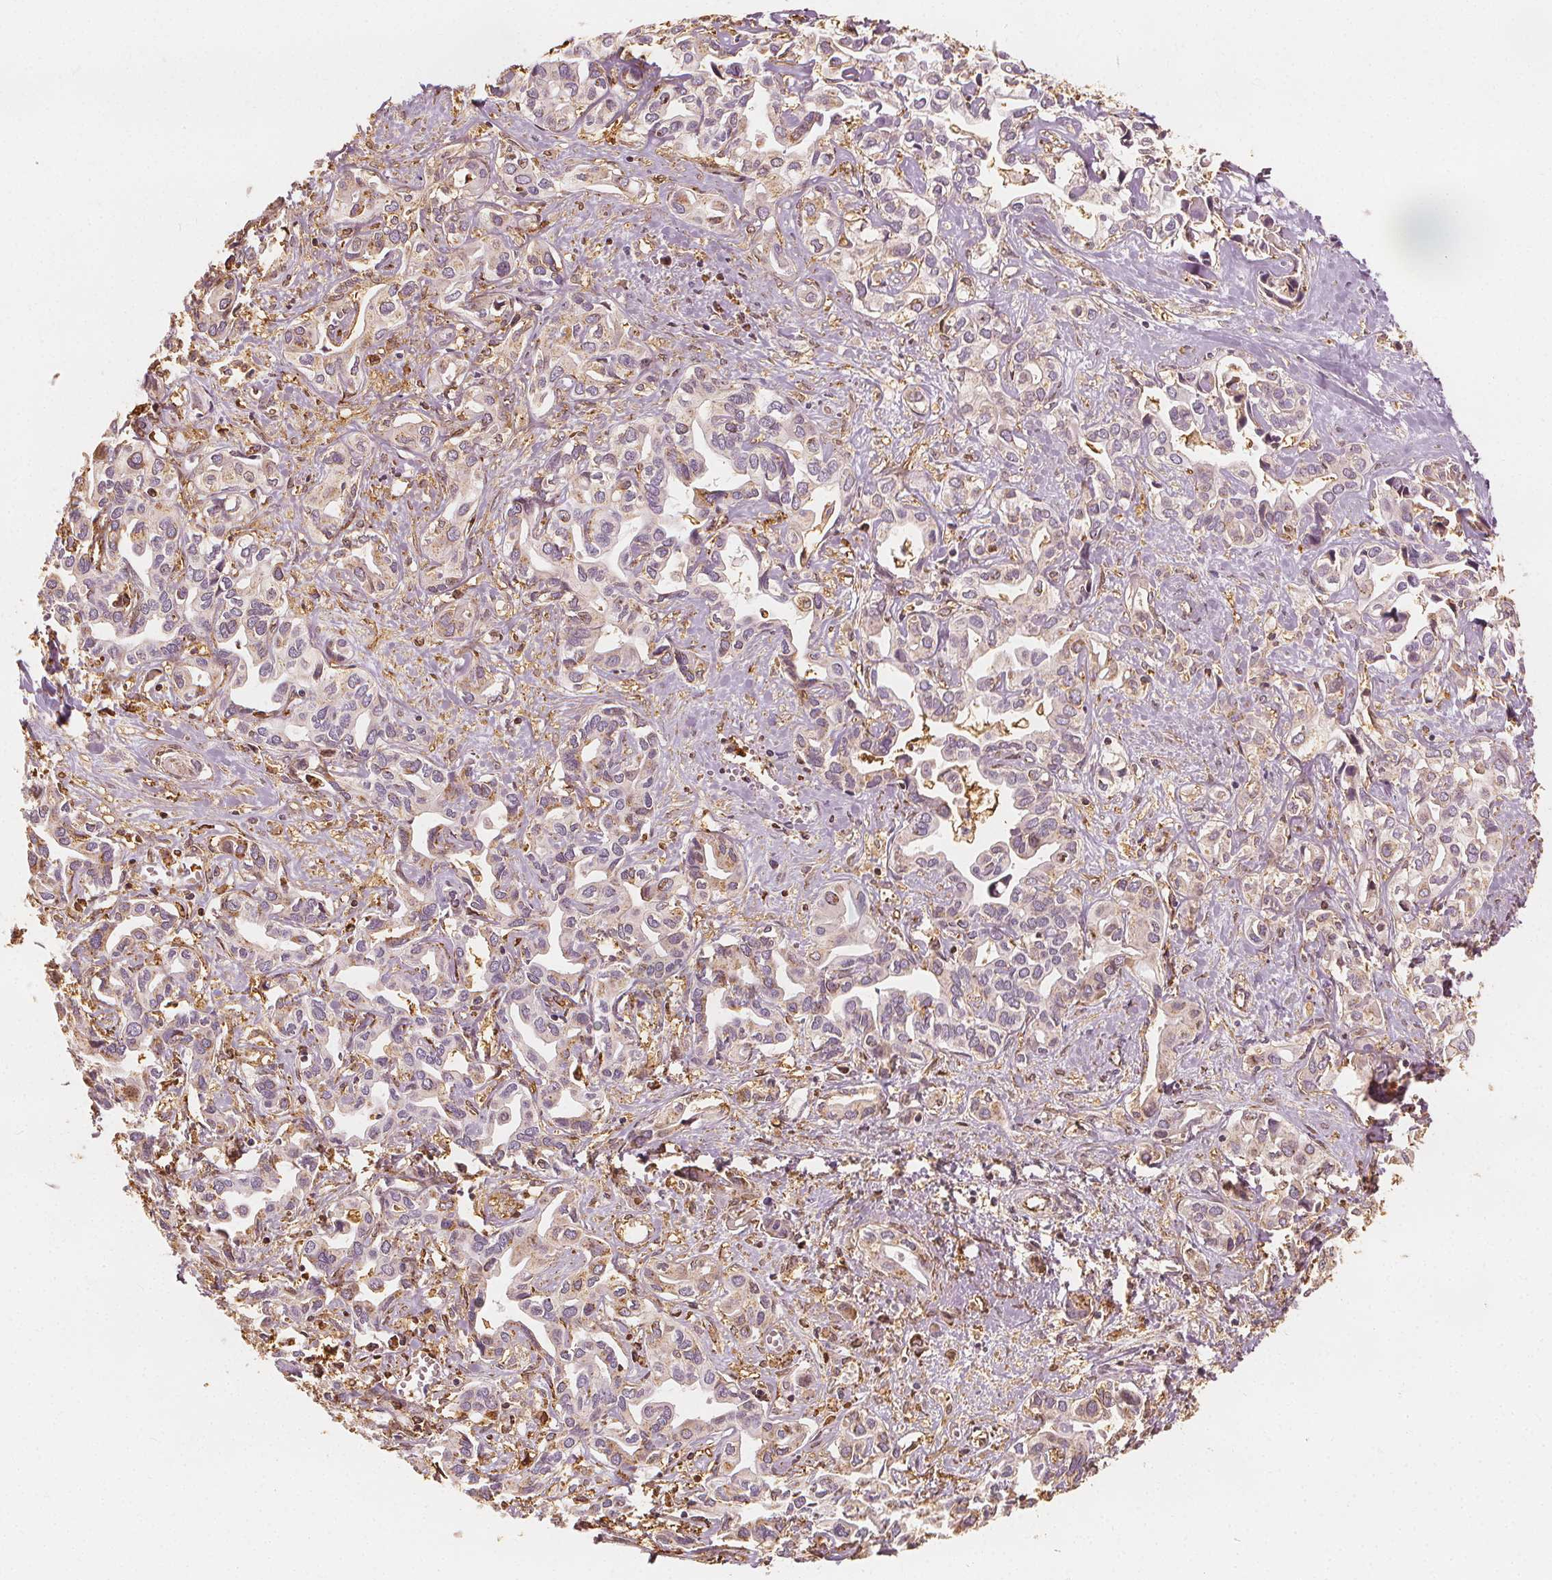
{"staining": {"intensity": "negative", "quantity": "none", "location": "none"}, "tissue": "liver cancer", "cell_type": "Tumor cells", "image_type": "cancer", "snomed": [{"axis": "morphology", "description": "Cholangiocarcinoma"}, {"axis": "topography", "description": "Liver"}], "caption": "Immunohistochemistry micrograph of human cholangiocarcinoma (liver) stained for a protein (brown), which exhibits no expression in tumor cells.", "gene": "ARHGAP26", "patient": {"sex": "female", "age": 64}}